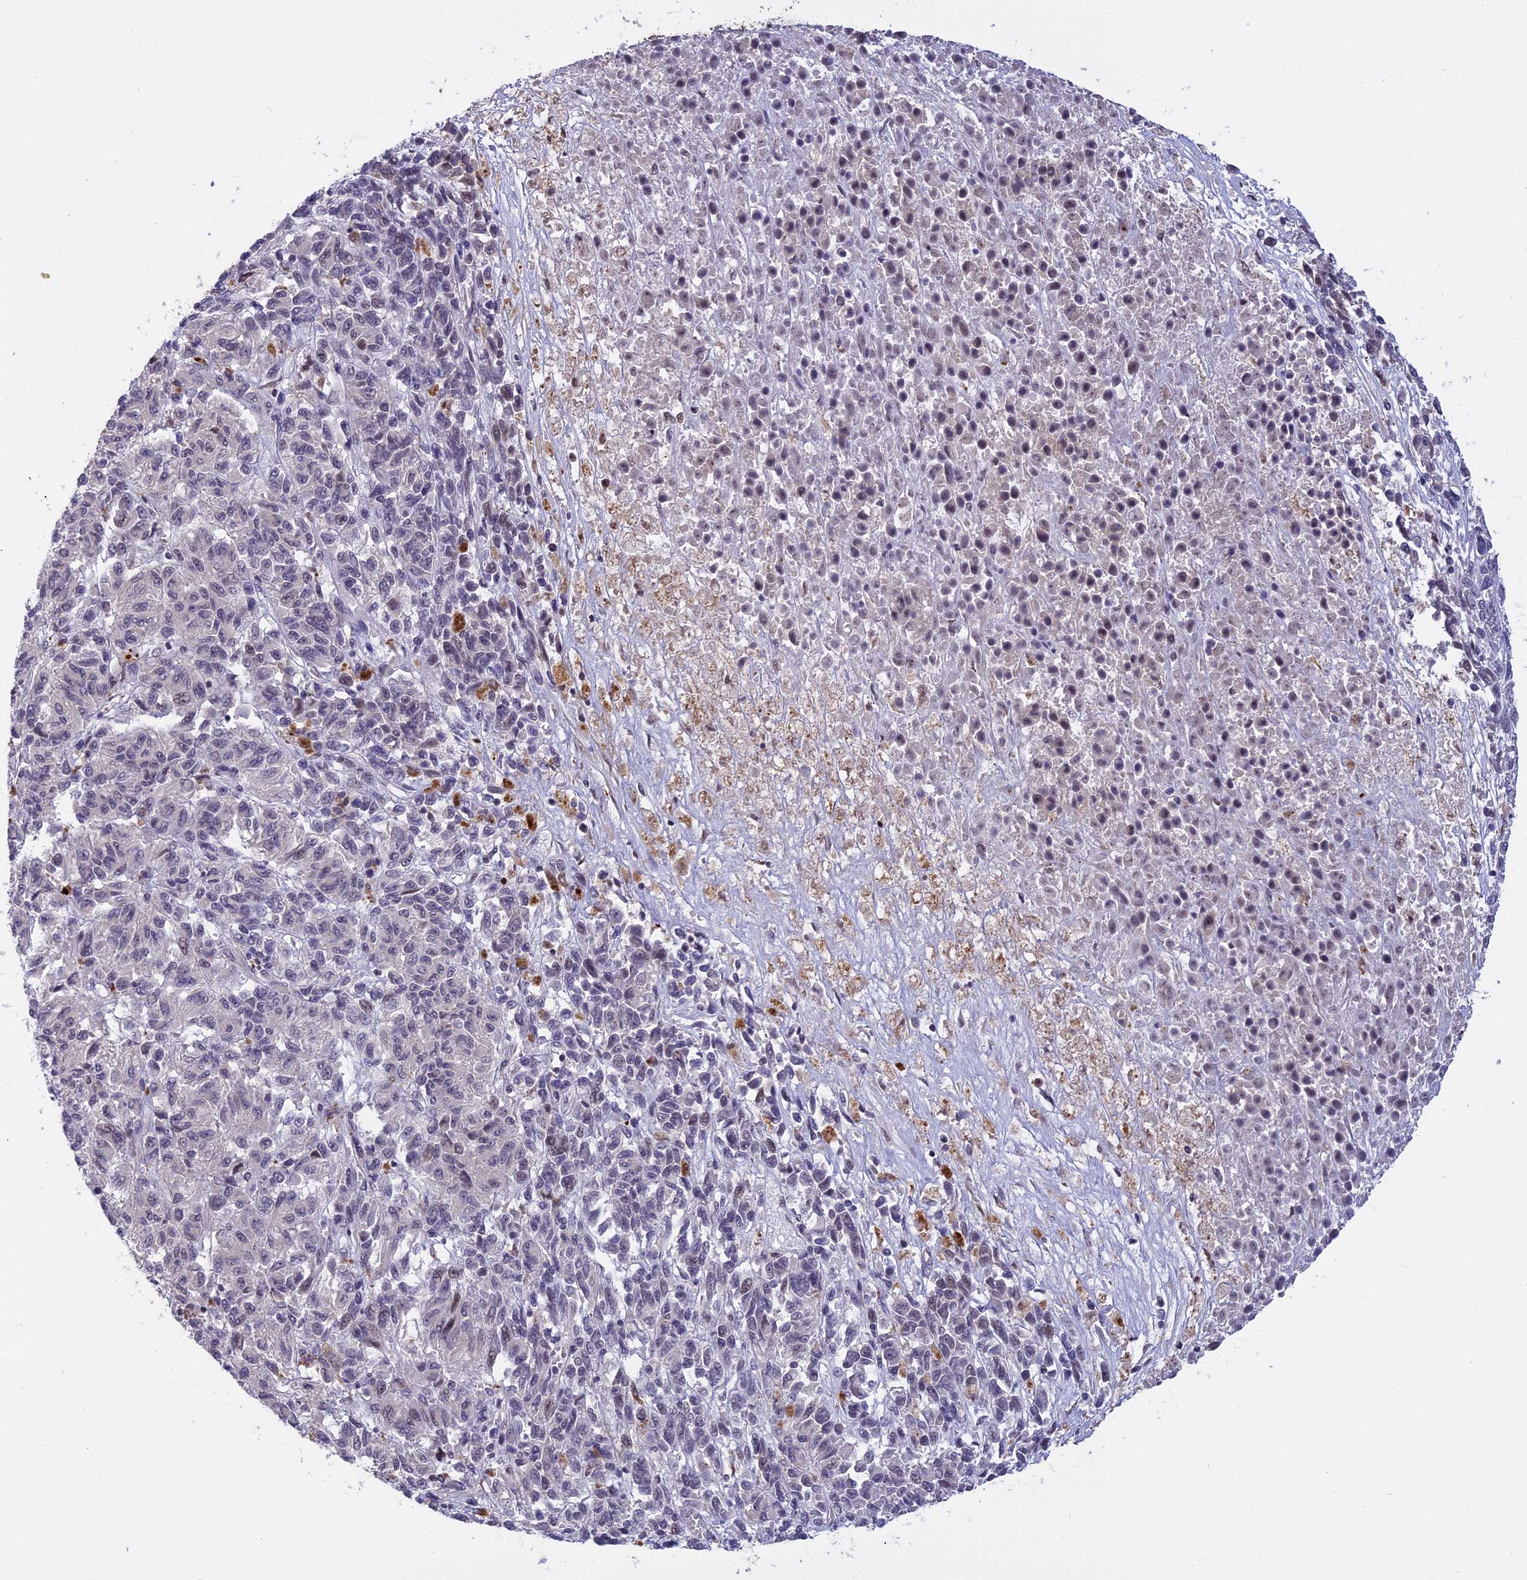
{"staining": {"intensity": "weak", "quantity": "<25%", "location": "nuclear"}, "tissue": "melanoma", "cell_type": "Tumor cells", "image_type": "cancer", "snomed": [{"axis": "morphology", "description": "Malignant melanoma, Metastatic site"}, {"axis": "topography", "description": "Lung"}], "caption": "Tumor cells are negative for brown protein staining in melanoma.", "gene": "POLR2C", "patient": {"sex": "male", "age": 64}}